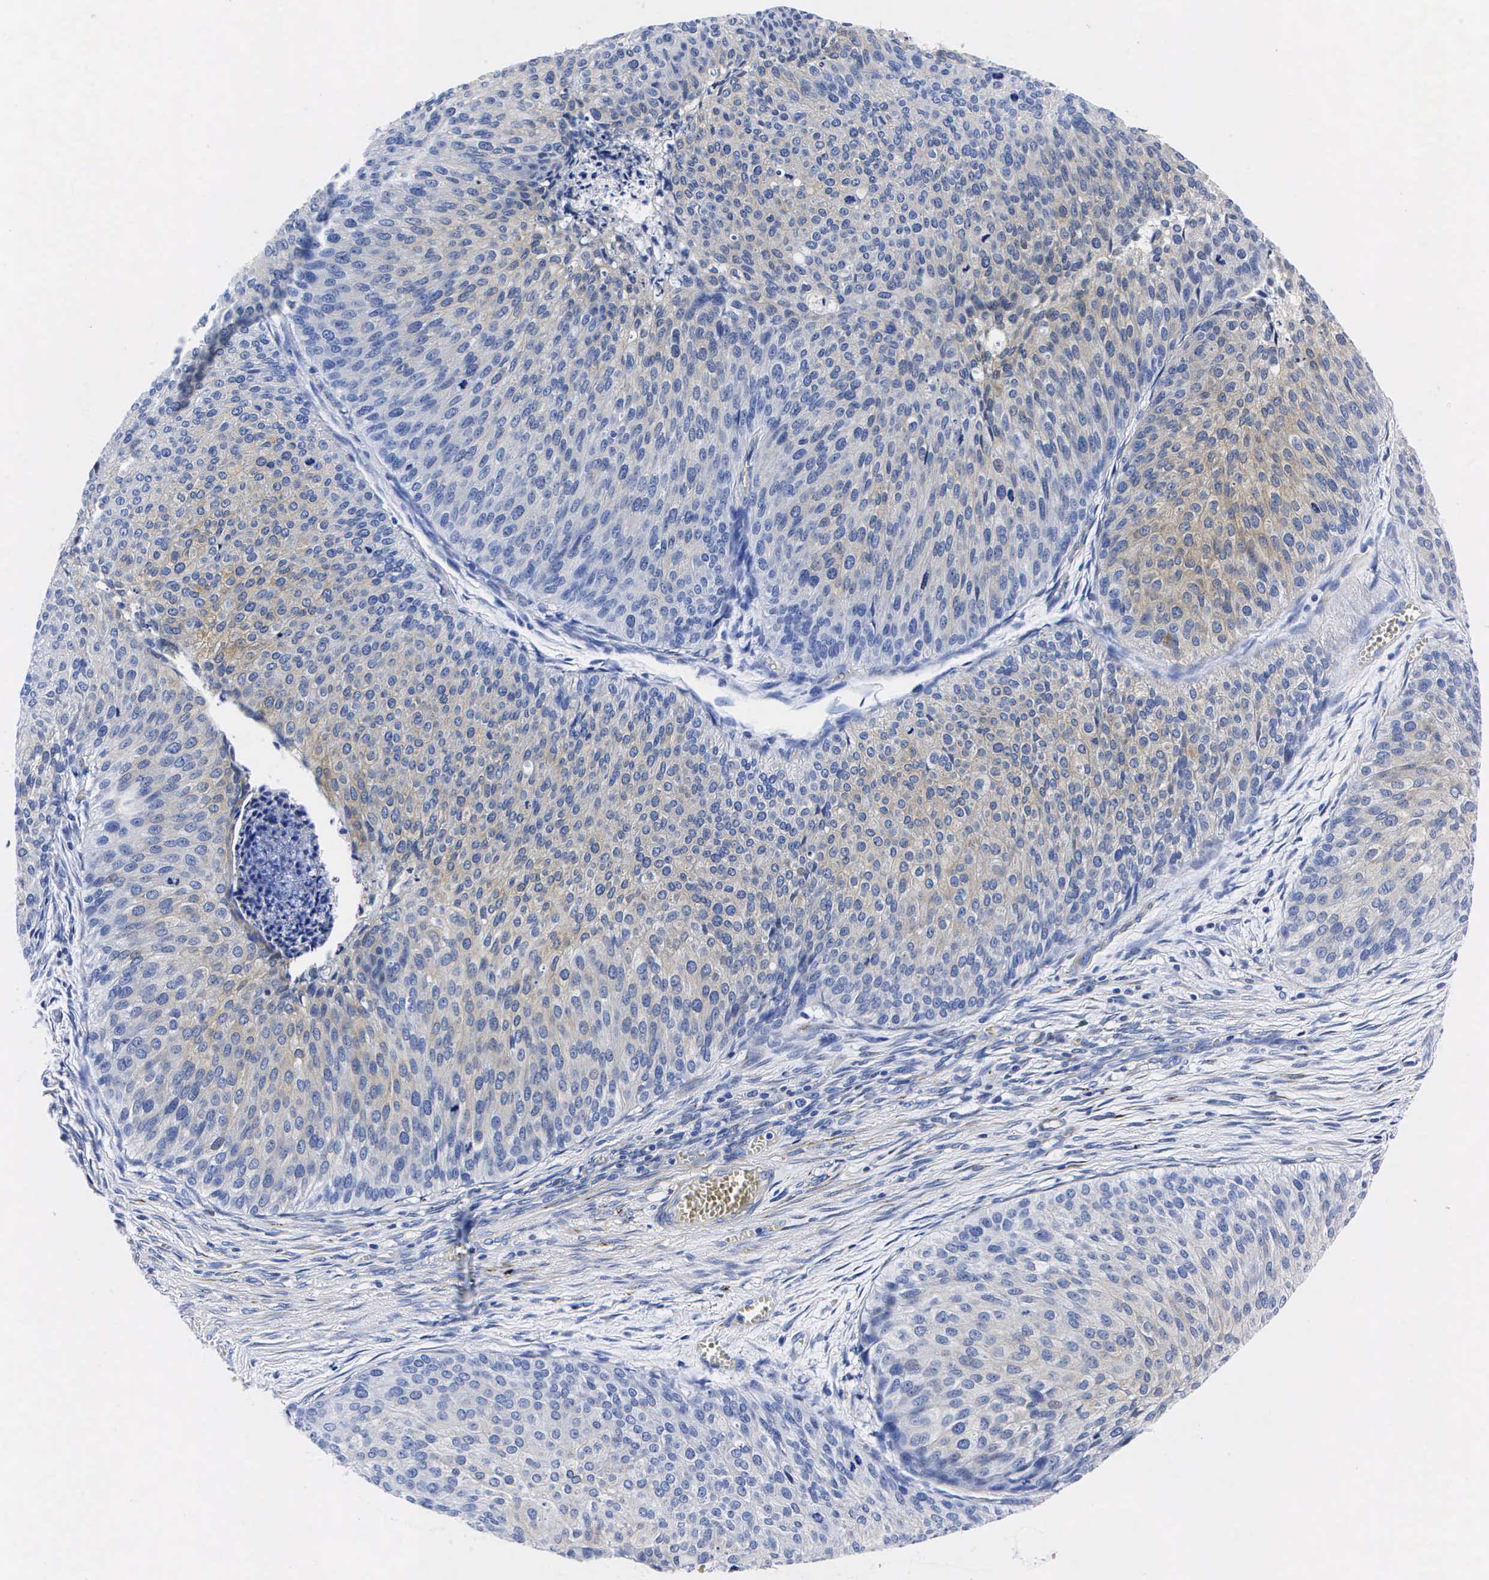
{"staining": {"intensity": "weak", "quantity": "25%-75%", "location": "cytoplasmic/membranous"}, "tissue": "urothelial cancer", "cell_type": "Tumor cells", "image_type": "cancer", "snomed": [{"axis": "morphology", "description": "Urothelial carcinoma, Low grade"}, {"axis": "topography", "description": "Urinary bladder"}], "caption": "DAB immunohistochemical staining of low-grade urothelial carcinoma reveals weak cytoplasmic/membranous protein expression in about 25%-75% of tumor cells.", "gene": "ENO2", "patient": {"sex": "male", "age": 84}}